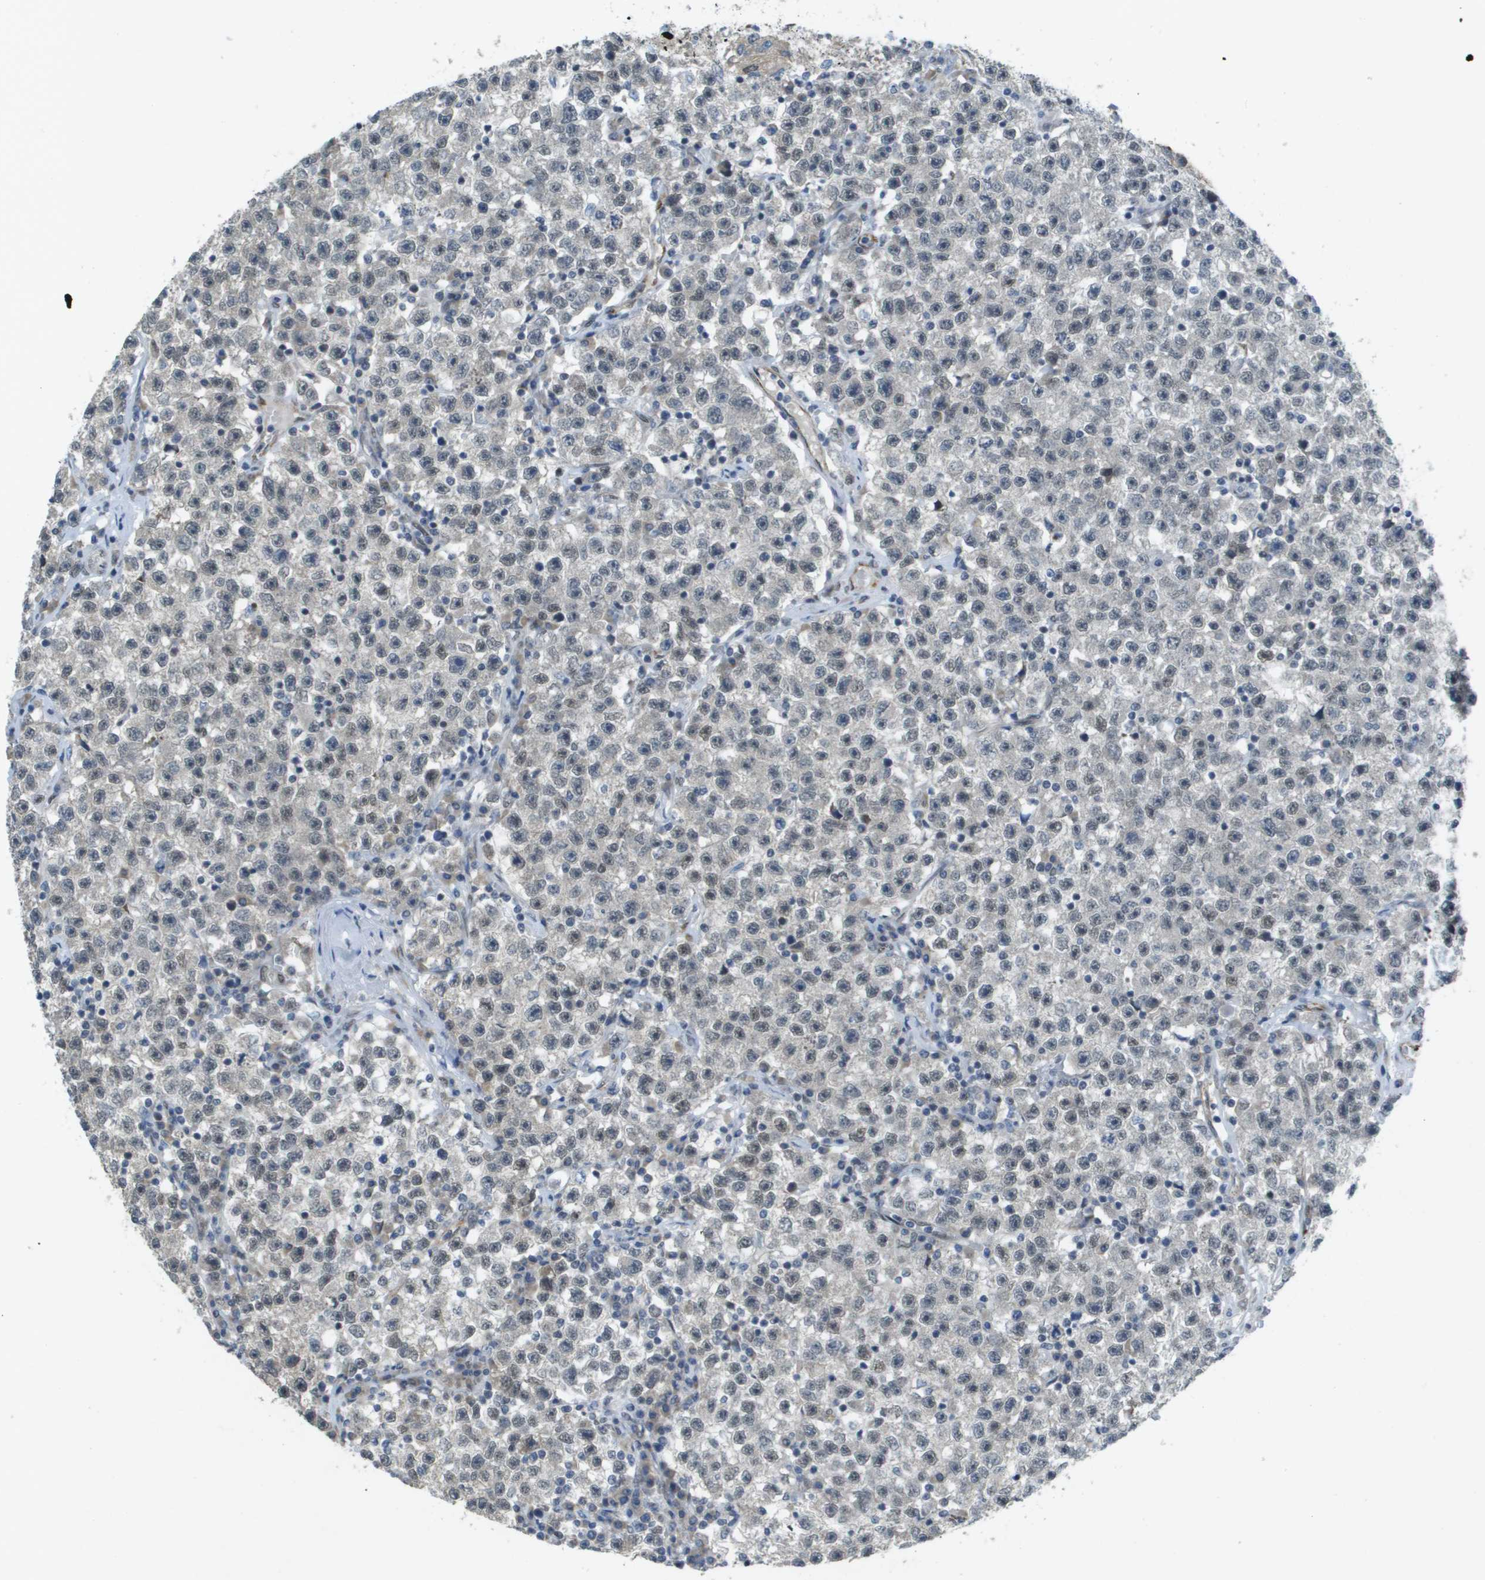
{"staining": {"intensity": "weak", "quantity": "25%-75%", "location": "nuclear"}, "tissue": "testis cancer", "cell_type": "Tumor cells", "image_type": "cancer", "snomed": [{"axis": "morphology", "description": "Seminoma, NOS"}, {"axis": "topography", "description": "Testis"}], "caption": "There is low levels of weak nuclear staining in tumor cells of testis cancer, as demonstrated by immunohistochemical staining (brown color).", "gene": "ARID1B", "patient": {"sex": "male", "age": 22}}